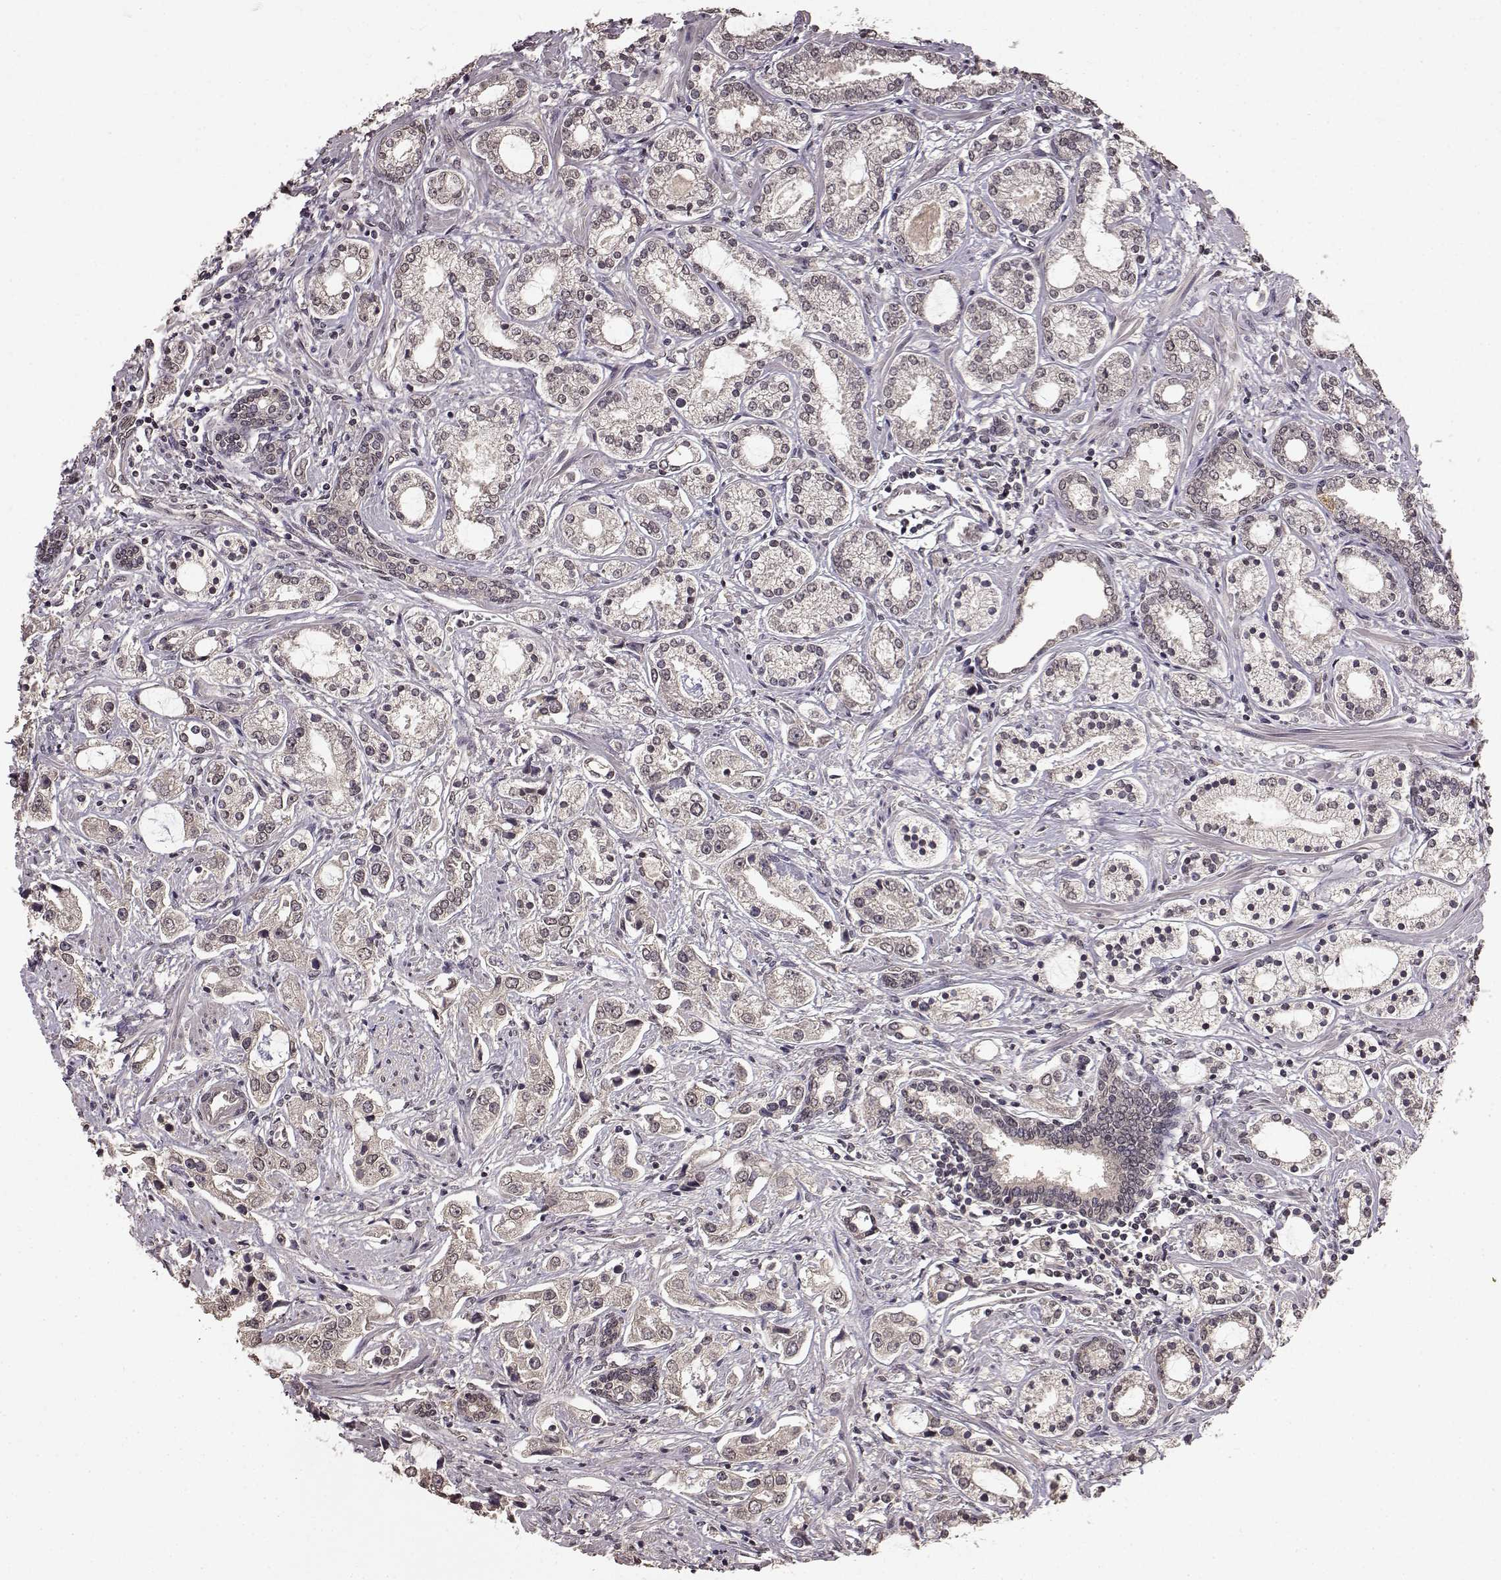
{"staining": {"intensity": "negative", "quantity": "none", "location": "none"}, "tissue": "prostate cancer", "cell_type": "Tumor cells", "image_type": "cancer", "snomed": [{"axis": "morphology", "description": "Adenocarcinoma, Medium grade"}, {"axis": "topography", "description": "Prostate"}], "caption": "The IHC histopathology image has no significant staining in tumor cells of prostate cancer tissue. (DAB (3,3'-diaminobenzidine) immunohistochemistry (IHC) with hematoxylin counter stain).", "gene": "NTRK2", "patient": {"sex": "male", "age": 57}}